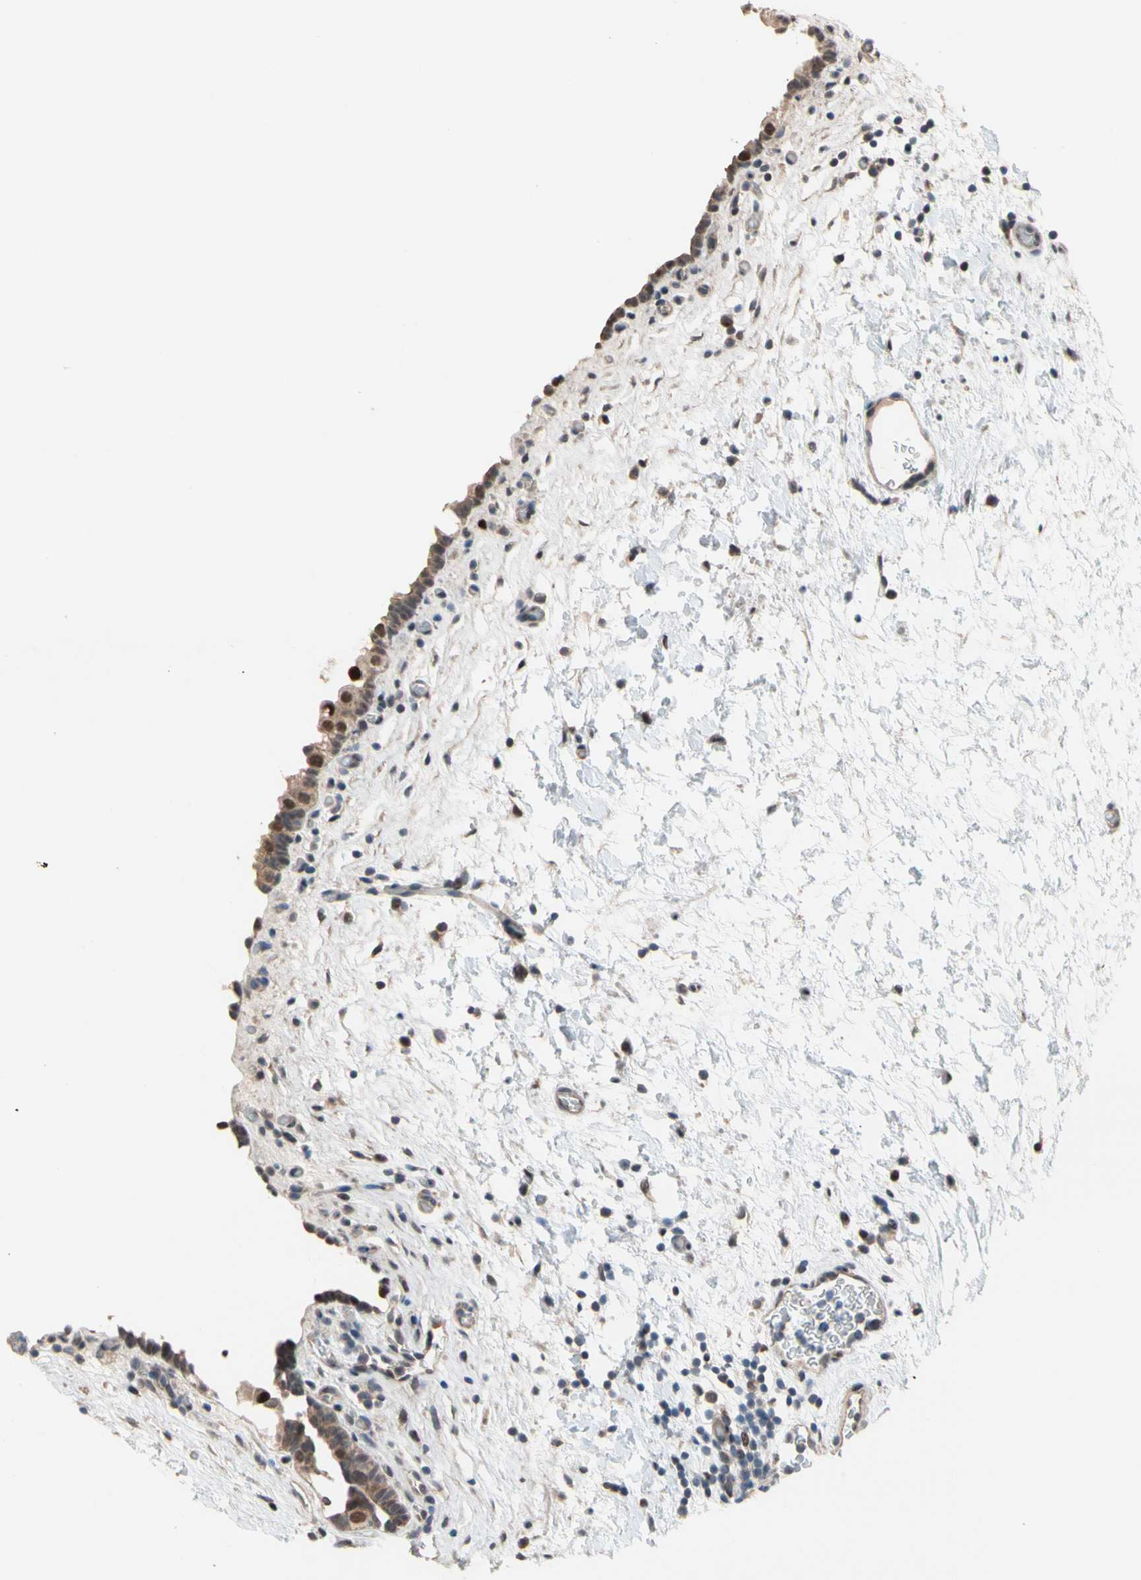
{"staining": {"intensity": "moderate", "quantity": ">75%", "location": "cytoplasmic/membranous,nuclear"}, "tissue": "urinary bladder", "cell_type": "Urothelial cells", "image_type": "normal", "snomed": [{"axis": "morphology", "description": "Normal tissue, NOS"}, {"axis": "topography", "description": "Urinary bladder"}], "caption": "Immunohistochemistry (IHC) (DAB) staining of unremarkable urinary bladder shows moderate cytoplasmic/membranous,nuclear protein positivity in about >75% of urothelial cells.", "gene": "NGEF", "patient": {"sex": "female", "age": 64}}